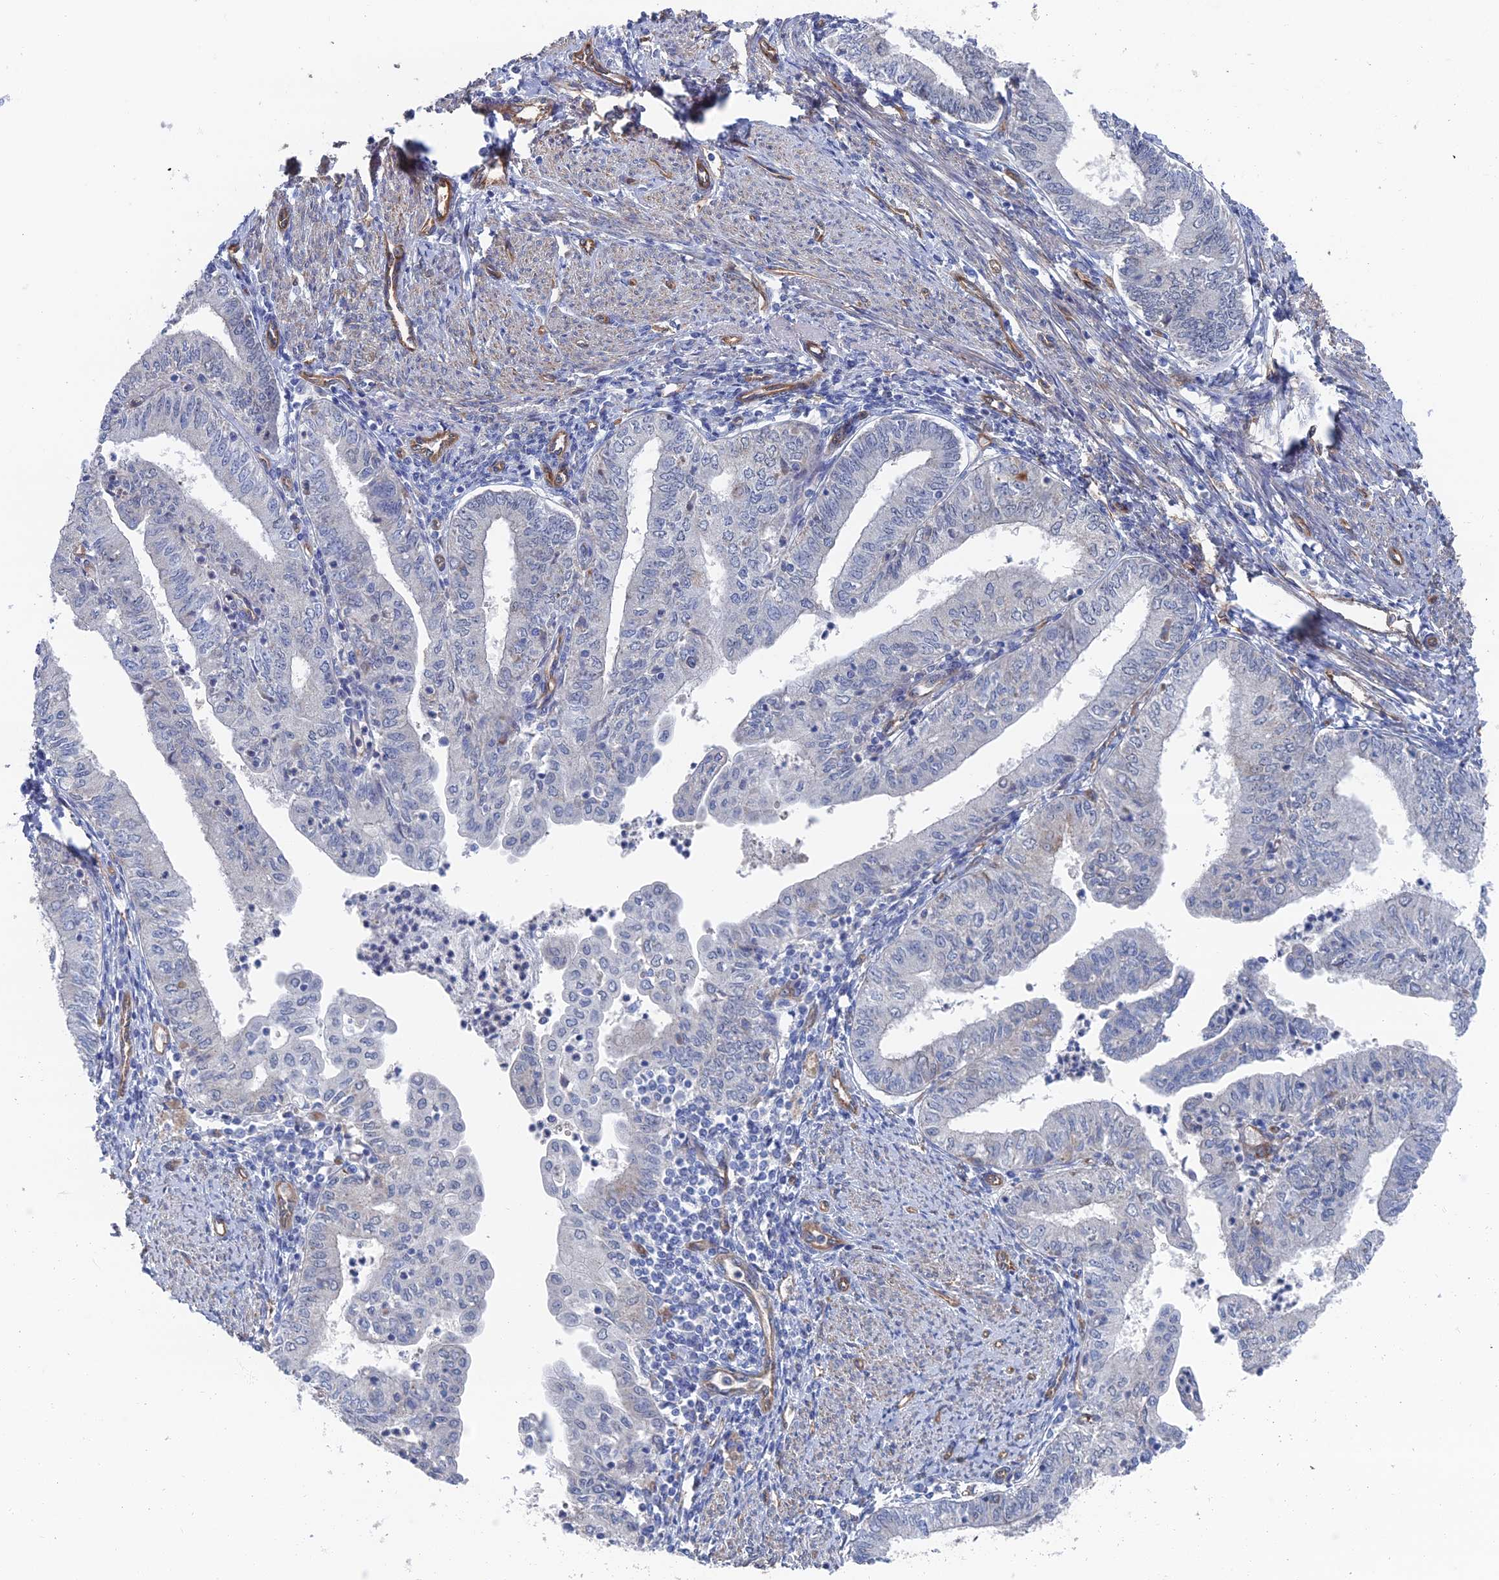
{"staining": {"intensity": "negative", "quantity": "none", "location": "none"}, "tissue": "endometrial cancer", "cell_type": "Tumor cells", "image_type": "cancer", "snomed": [{"axis": "morphology", "description": "Adenocarcinoma, NOS"}, {"axis": "topography", "description": "Endometrium"}], "caption": "Immunohistochemistry histopathology image of adenocarcinoma (endometrial) stained for a protein (brown), which displays no positivity in tumor cells.", "gene": "ARAP3", "patient": {"sex": "female", "age": 66}}